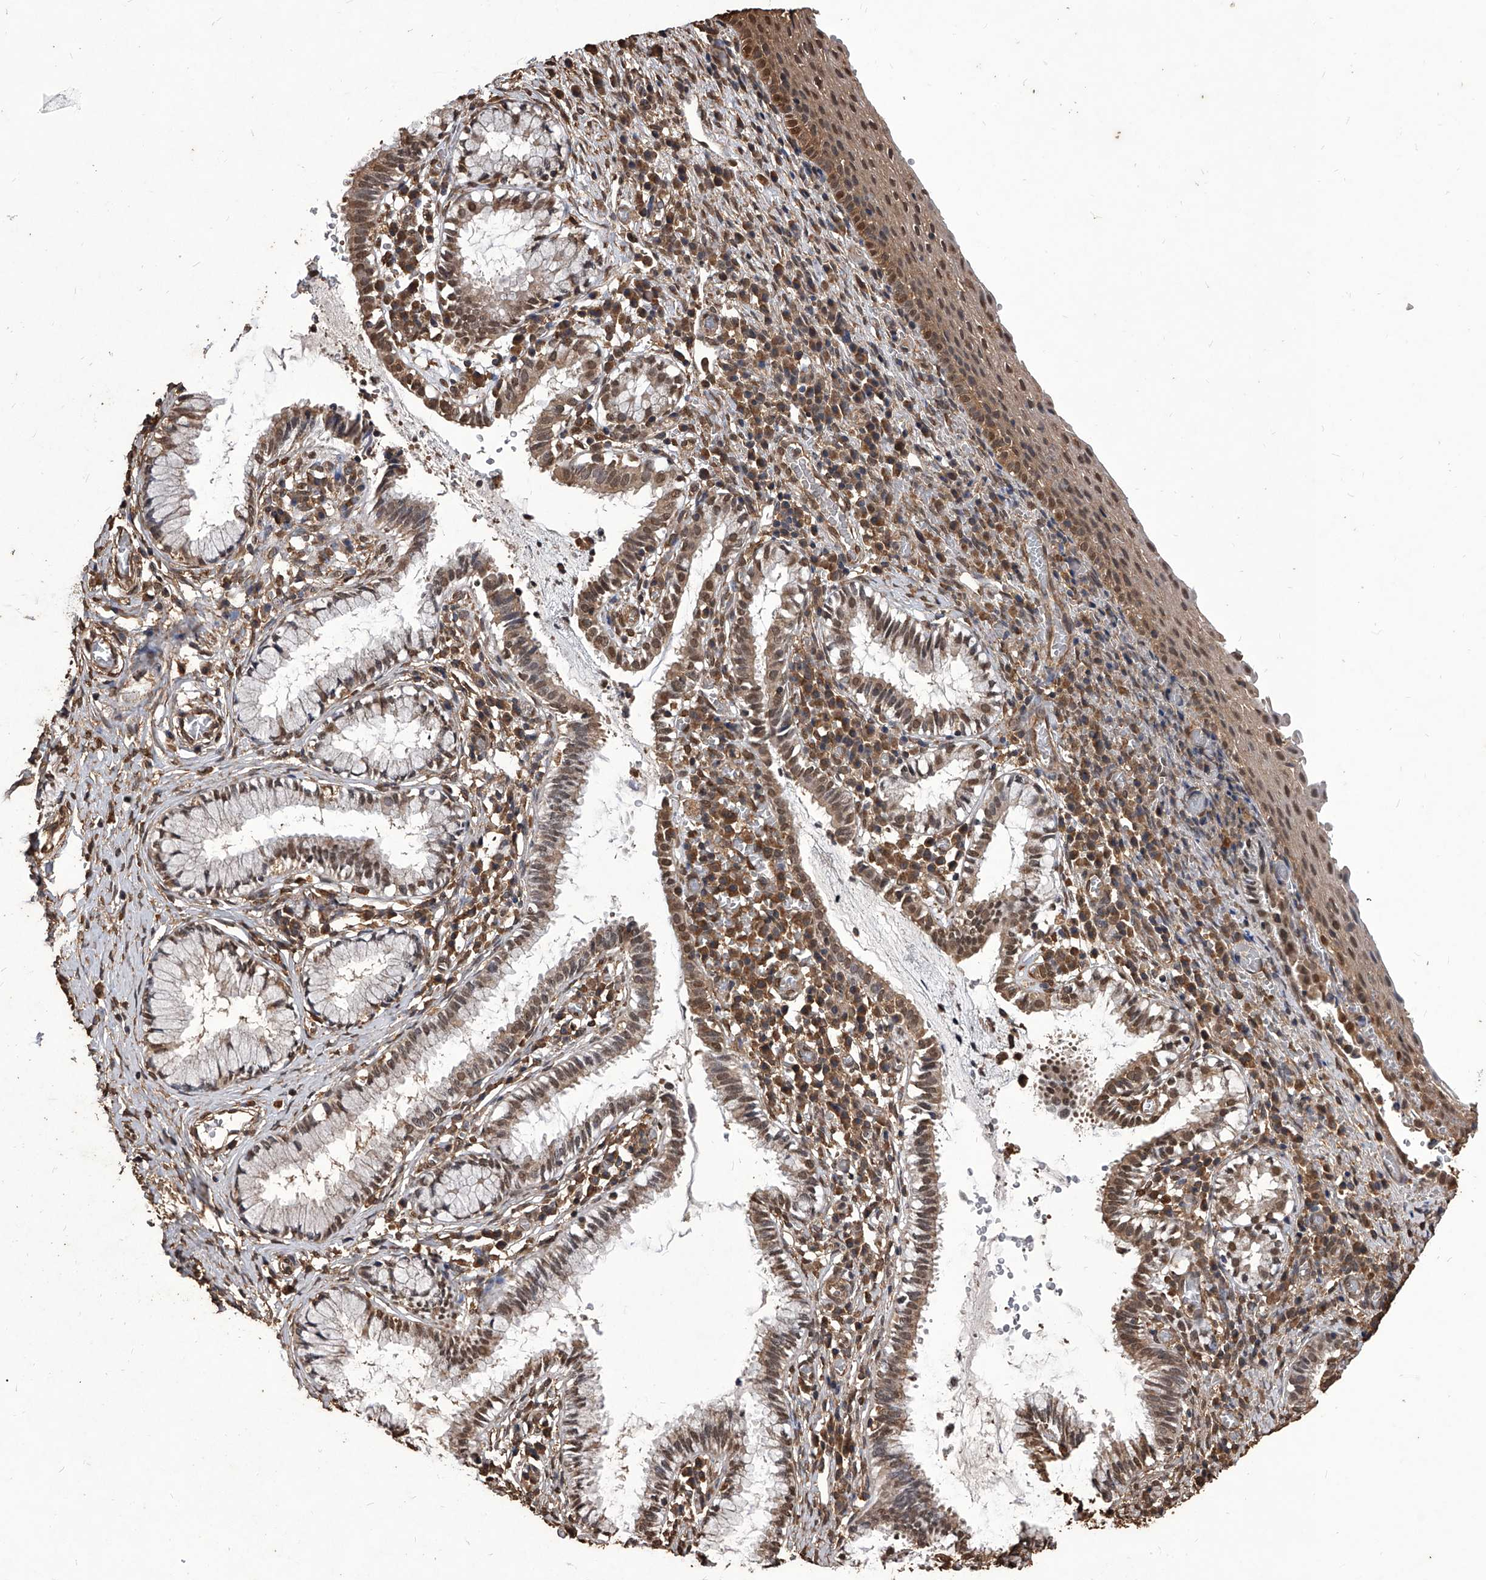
{"staining": {"intensity": "weak", "quantity": "25%-75%", "location": "cytoplasmic/membranous"}, "tissue": "cervix", "cell_type": "Glandular cells", "image_type": "normal", "snomed": [{"axis": "morphology", "description": "Normal tissue, NOS"}, {"axis": "topography", "description": "Cervix"}], "caption": "Protein analysis of normal cervix reveals weak cytoplasmic/membranous positivity in approximately 25%-75% of glandular cells.", "gene": "FBXL4", "patient": {"sex": "female", "age": 27}}